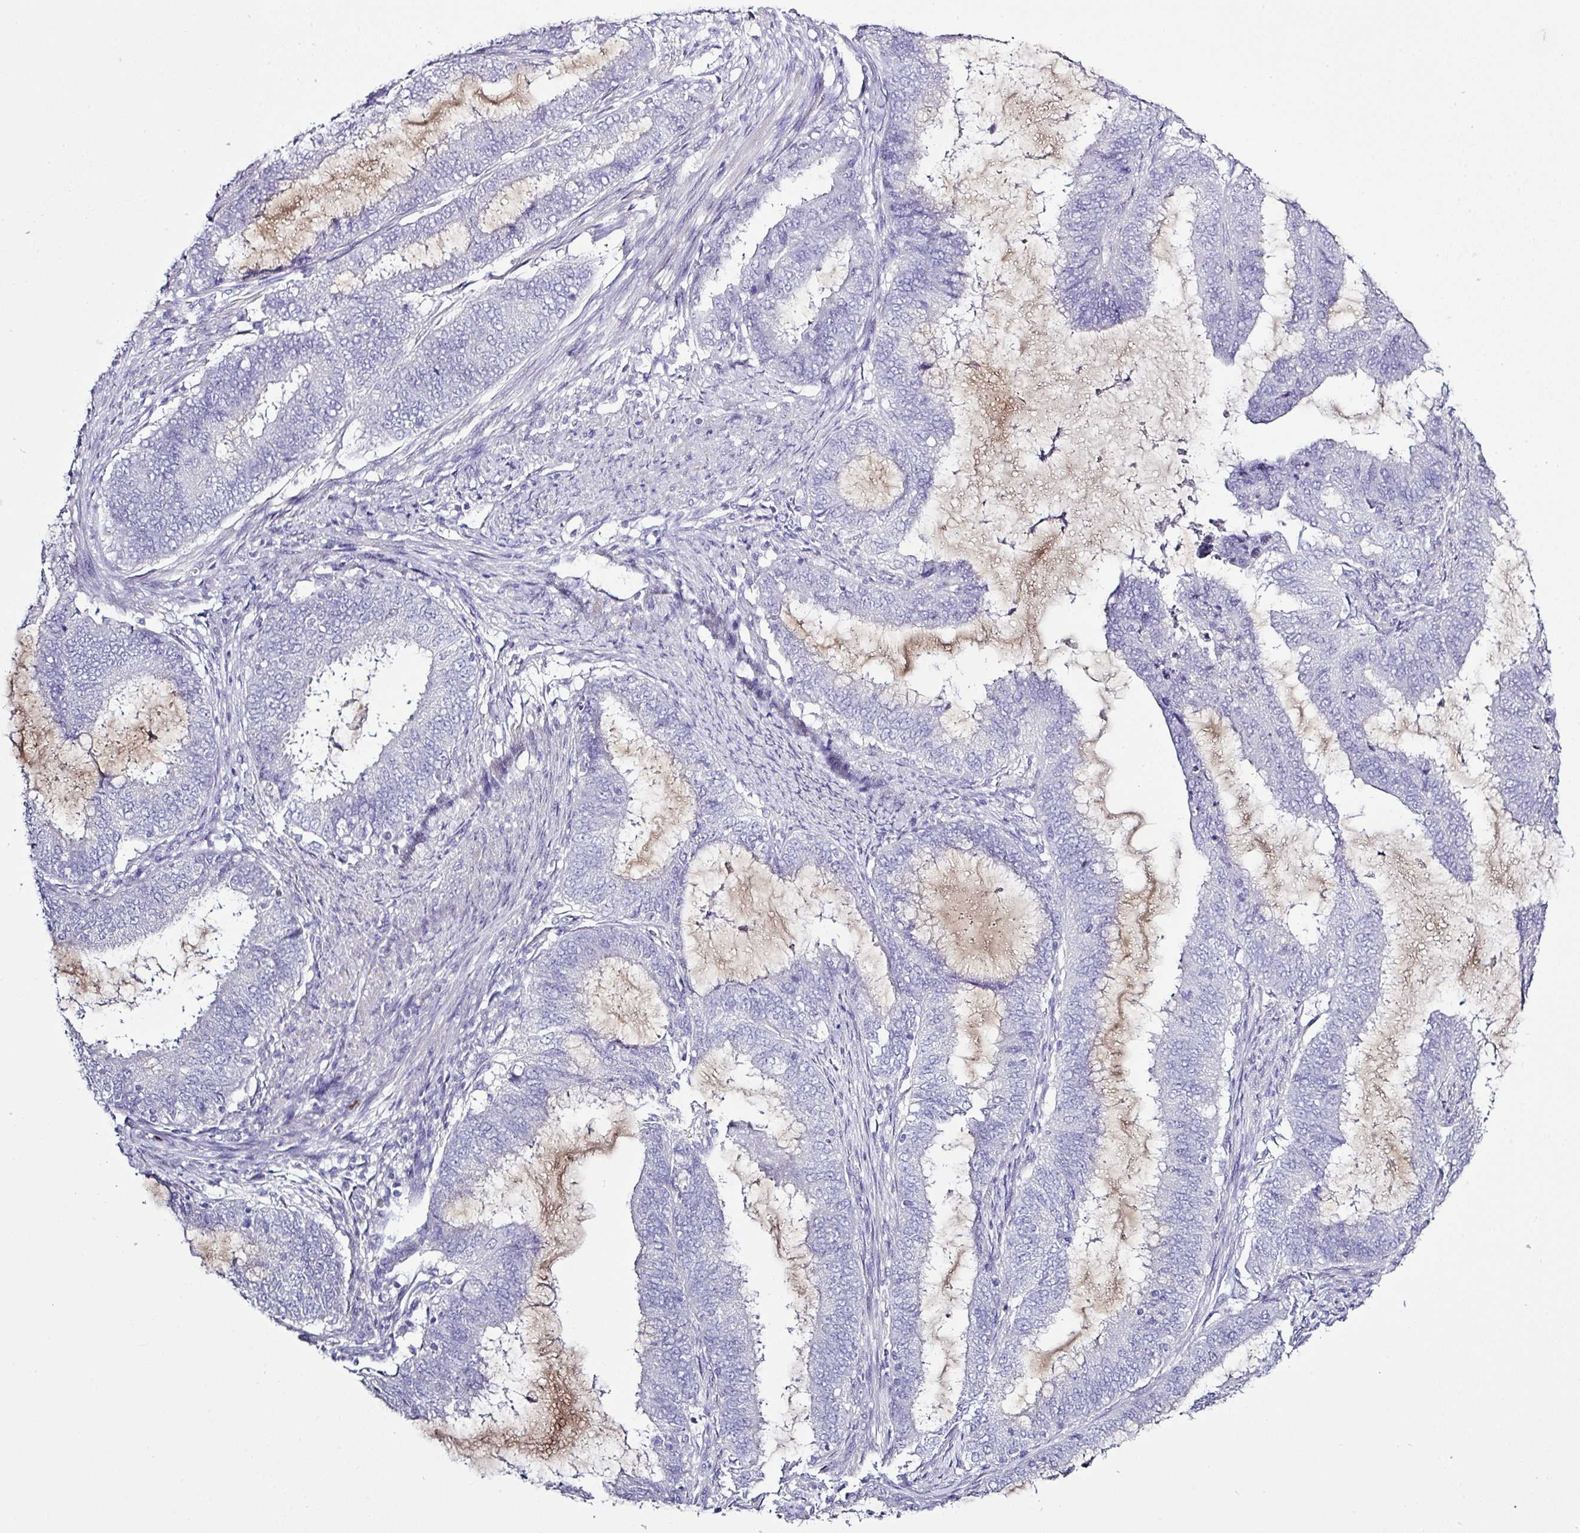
{"staining": {"intensity": "negative", "quantity": "none", "location": "none"}, "tissue": "endometrial cancer", "cell_type": "Tumor cells", "image_type": "cancer", "snomed": [{"axis": "morphology", "description": "Adenocarcinoma, NOS"}, {"axis": "topography", "description": "Endometrium"}], "caption": "A micrograph of human endometrial cancer is negative for staining in tumor cells.", "gene": "BCL11A", "patient": {"sex": "female", "age": 51}}